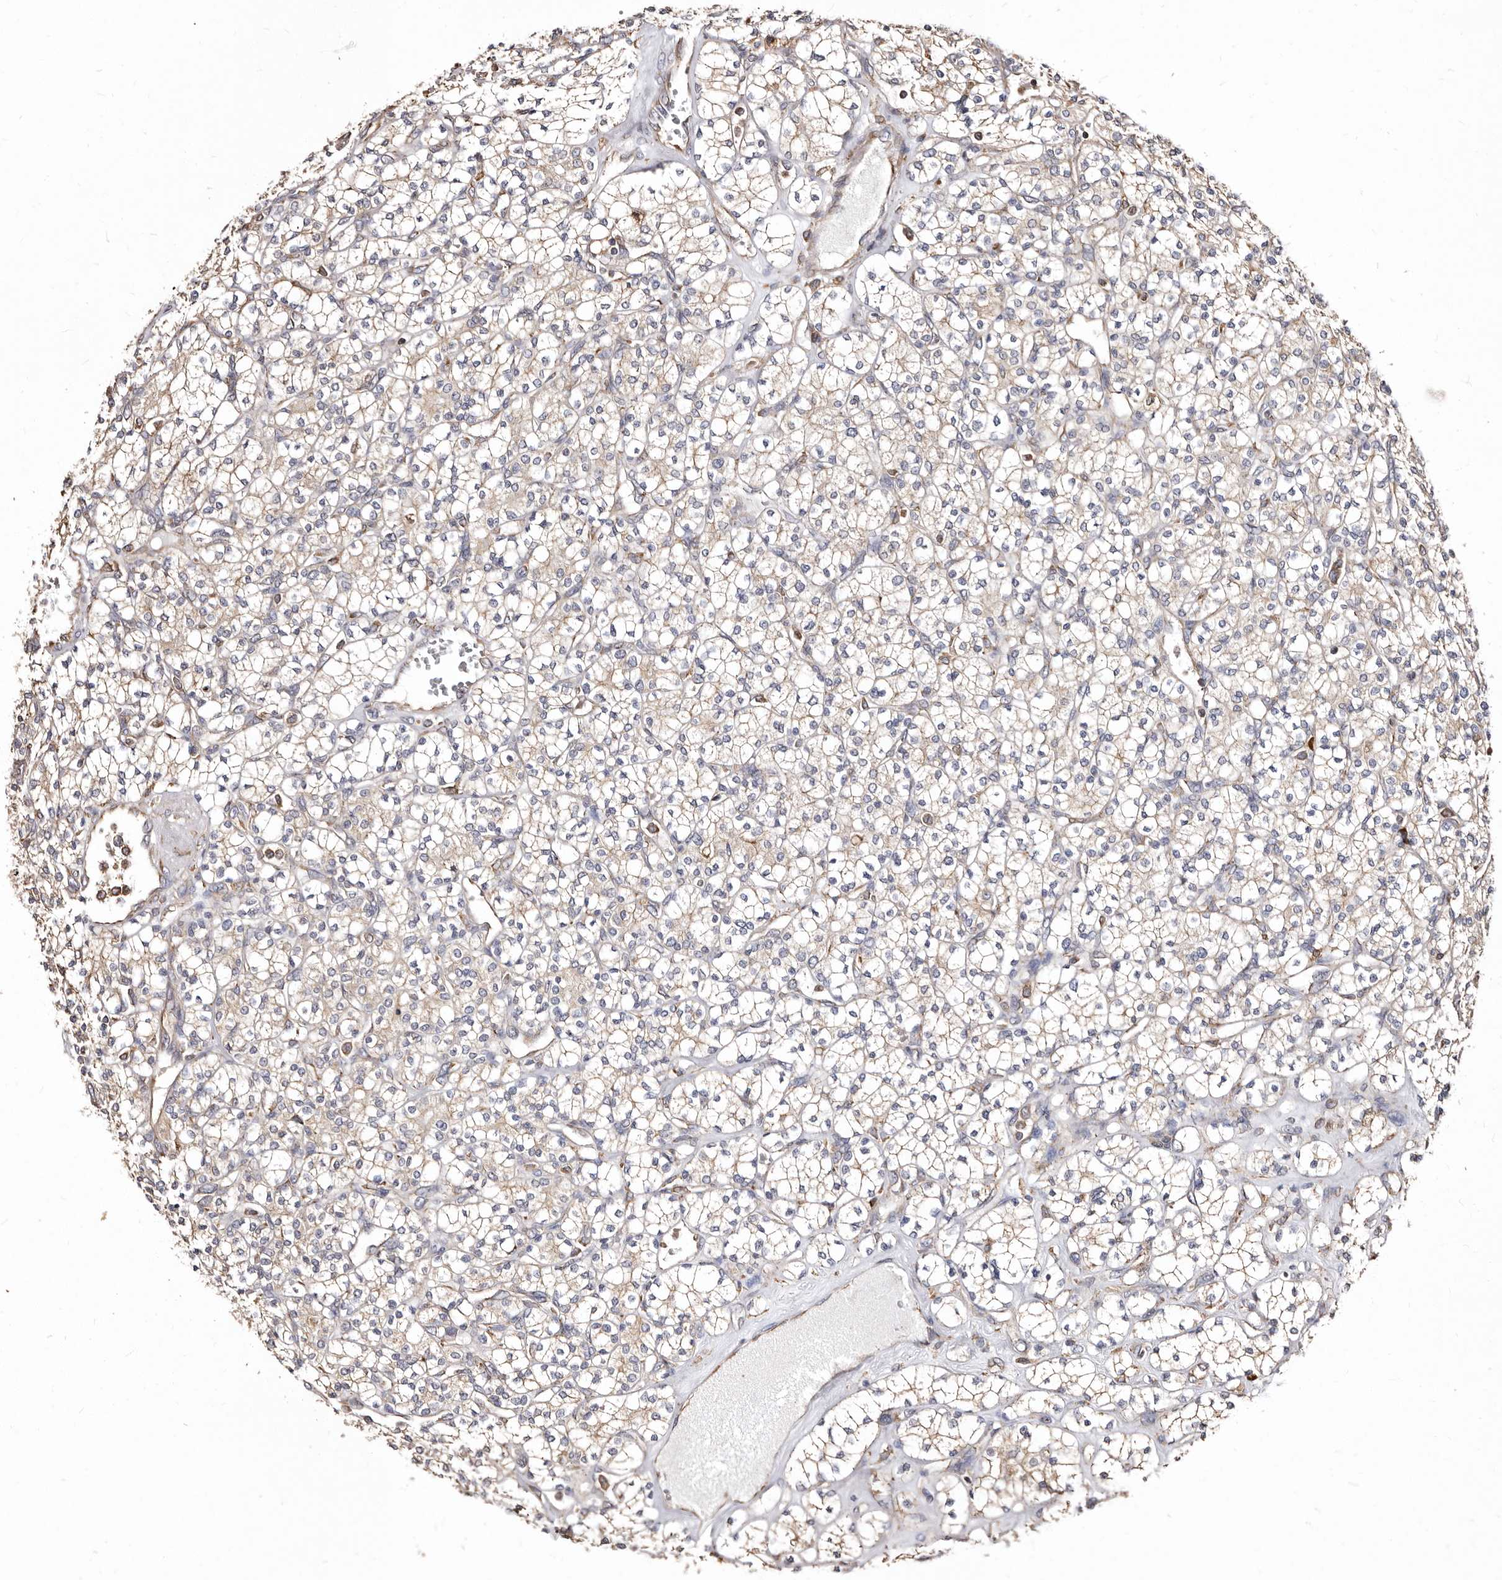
{"staining": {"intensity": "weak", "quantity": ">75%", "location": "cytoplasmic/membranous"}, "tissue": "renal cancer", "cell_type": "Tumor cells", "image_type": "cancer", "snomed": [{"axis": "morphology", "description": "Adenocarcinoma, NOS"}, {"axis": "topography", "description": "Kidney"}], "caption": "This photomicrograph displays adenocarcinoma (renal) stained with immunohistochemistry to label a protein in brown. The cytoplasmic/membranous of tumor cells show weak positivity for the protein. Nuclei are counter-stained blue.", "gene": "ACBD6", "patient": {"sex": "male", "age": 77}}